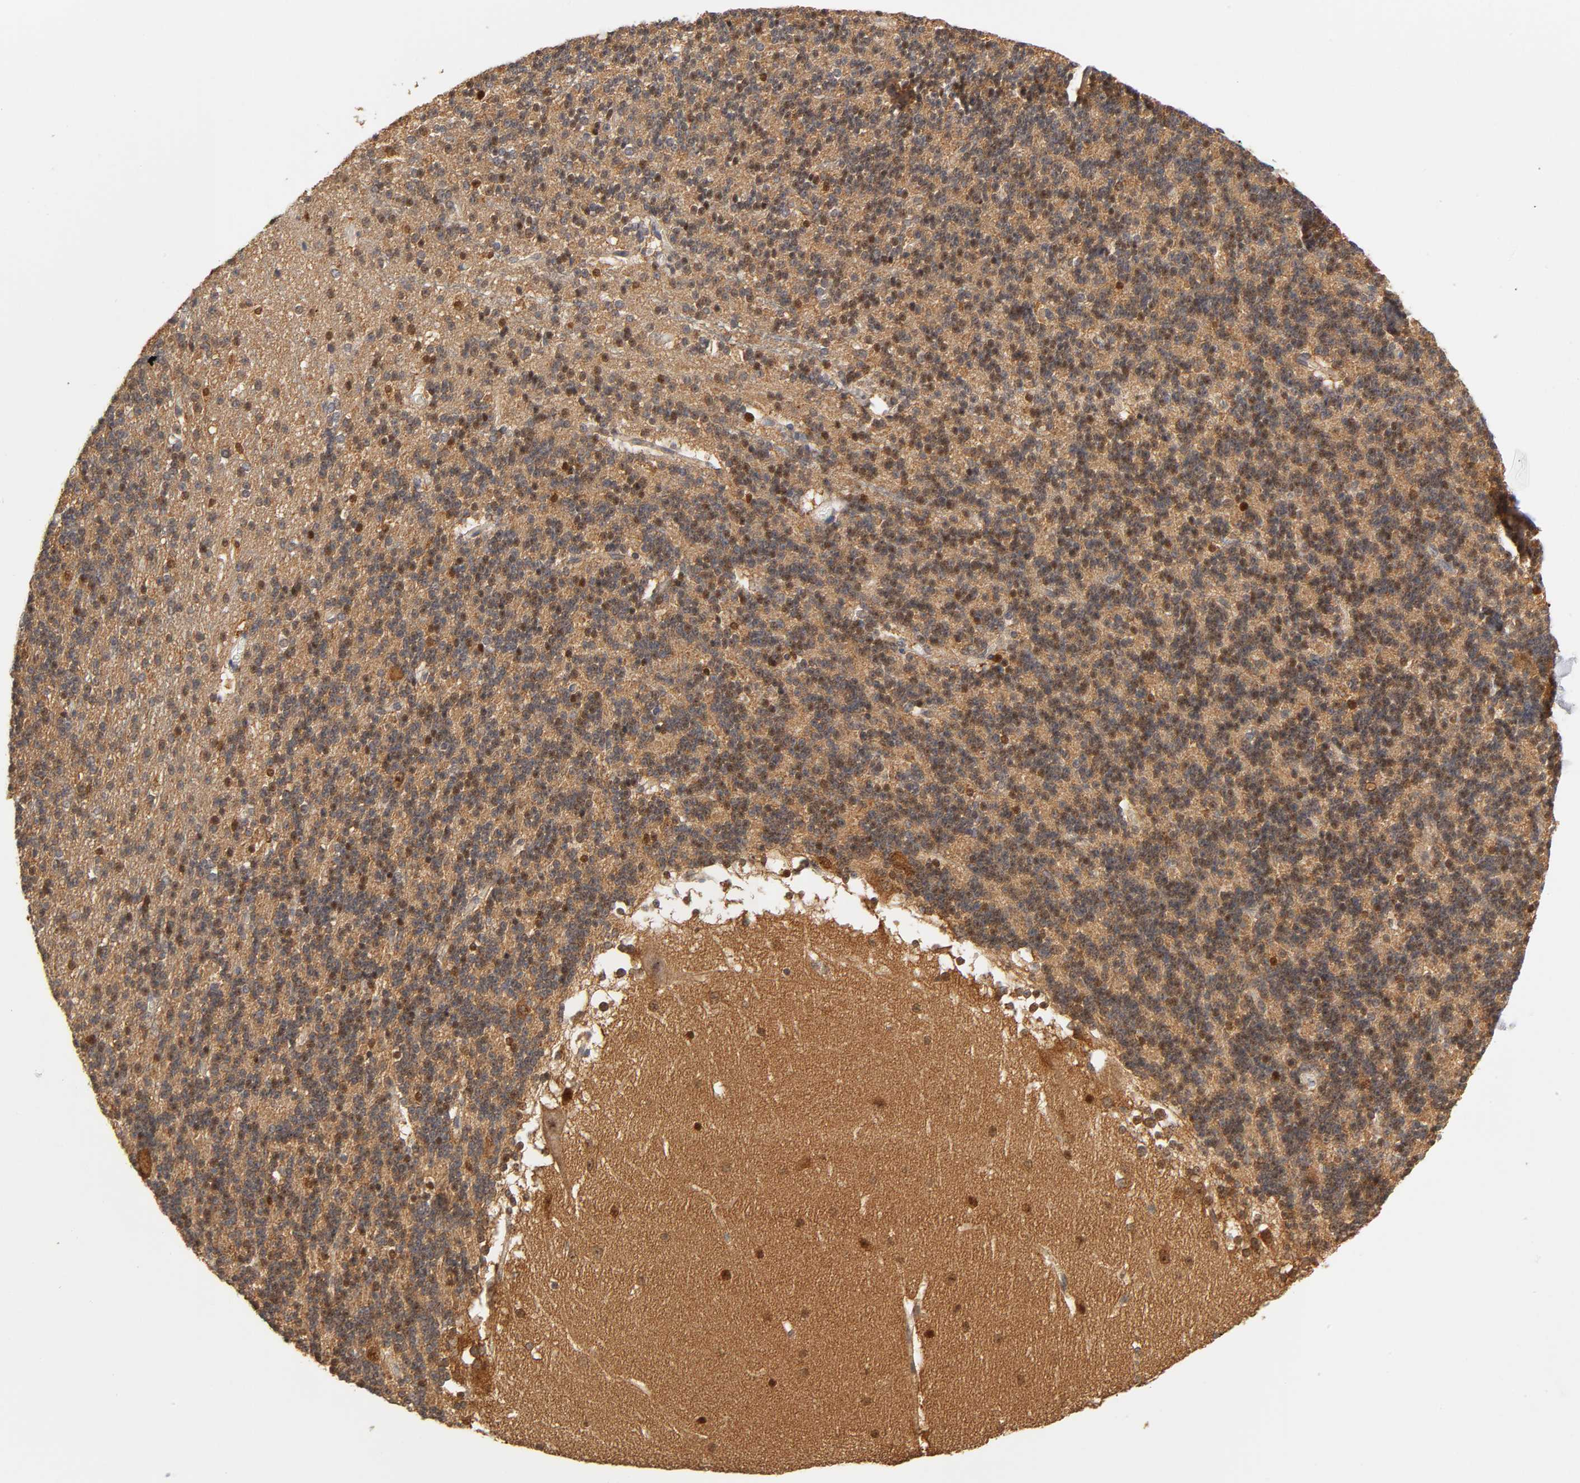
{"staining": {"intensity": "moderate", "quantity": "25%-75%", "location": "nuclear"}, "tissue": "cerebellum", "cell_type": "Cells in granular layer", "image_type": "normal", "snomed": [{"axis": "morphology", "description": "Normal tissue, NOS"}, {"axis": "topography", "description": "Cerebellum"}], "caption": "The image displays staining of normal cerebellum, revealing moderate nuclear protein staining (brown color) within cells in granular layer.", "gene": "PAFAH1B1", "patient": {"sex": "female", "age": 19}}